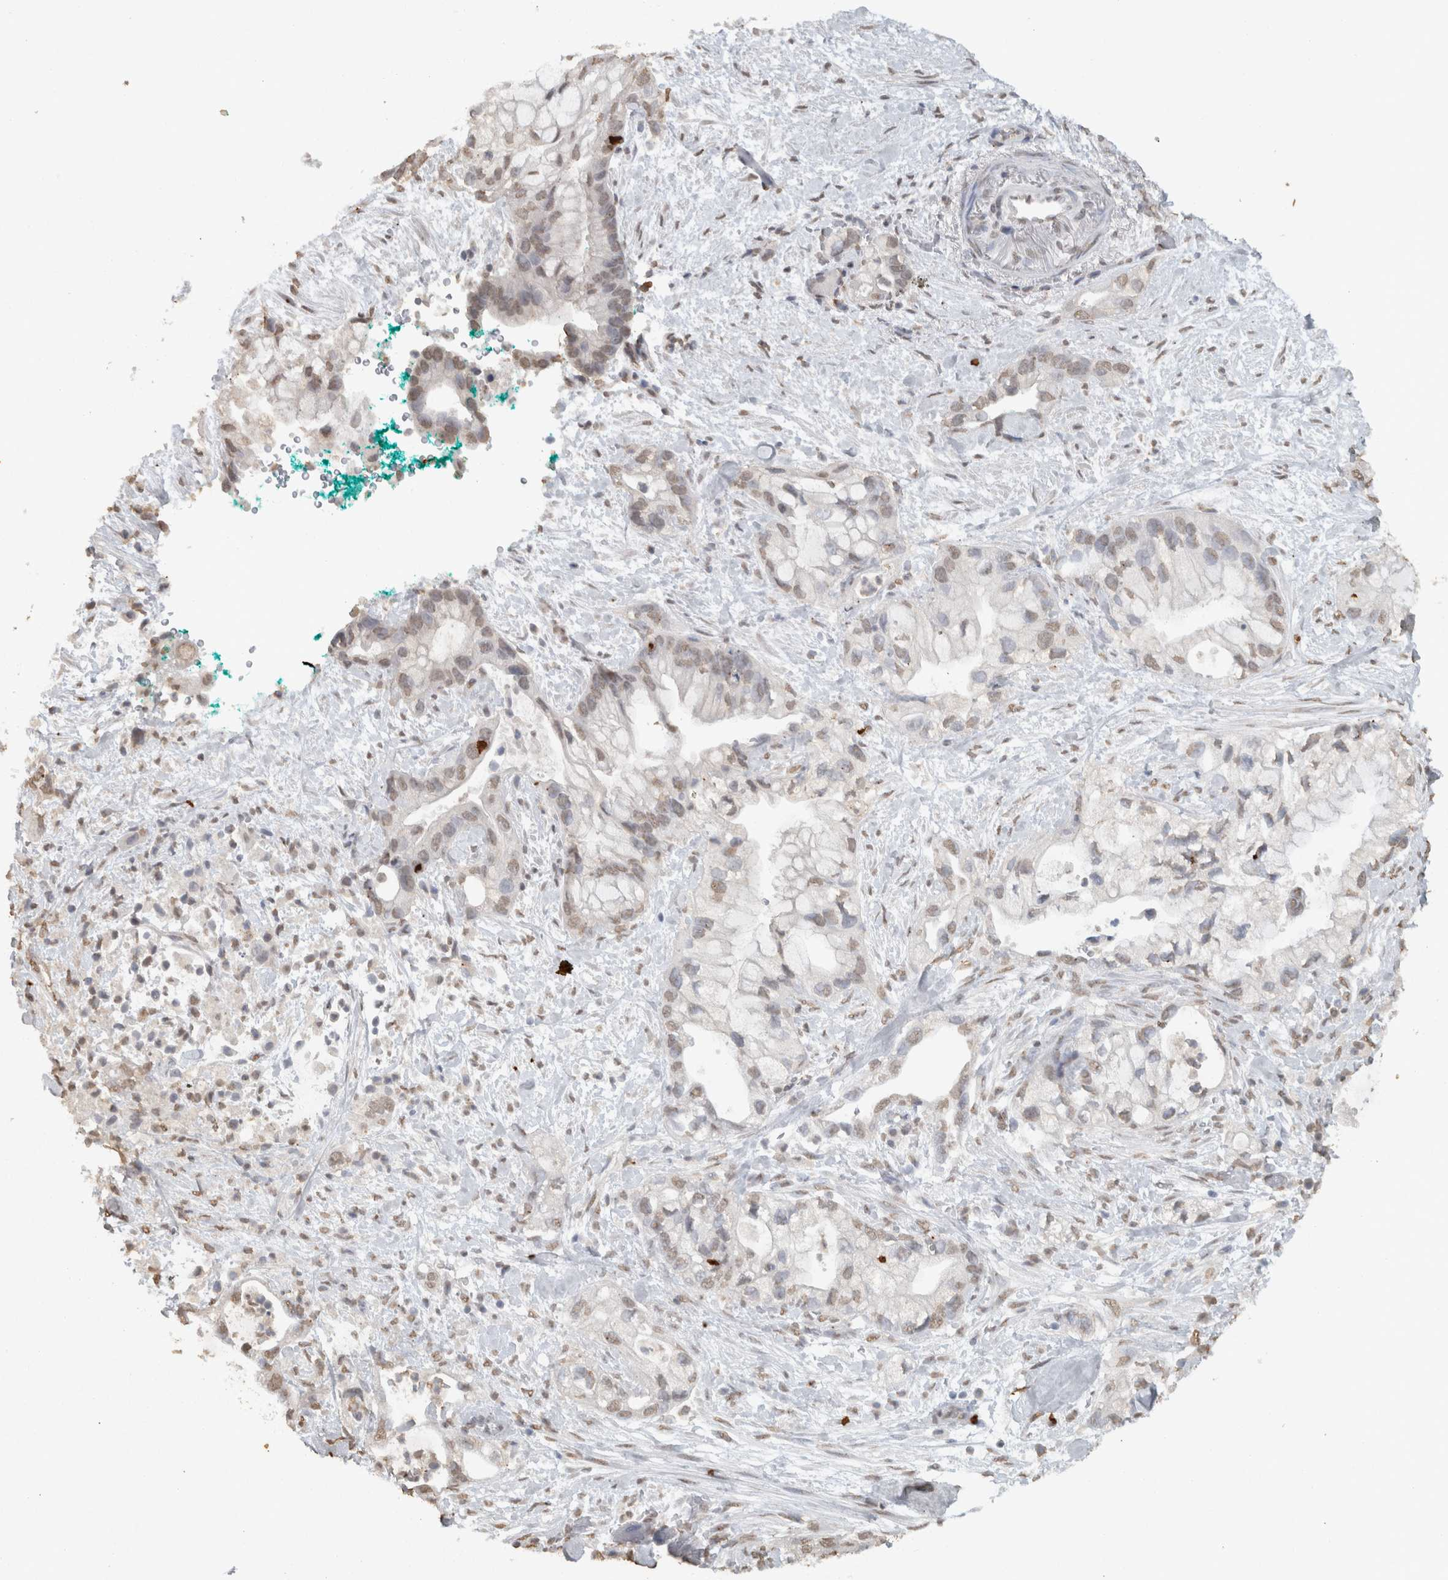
{"staining": {"intensity": "weak", "quantity": ">75%", "location": "nuclear"}, "tissue": "pancreatic cancer", "cell_type": "Tumor cells", "image_type": "cancer", "snomed": [{"axis": "morphology", "description": "Adenocarcinoma, NOS"}, {"axis": "topography", "description": "Pancreas"}], "caption": "IHC (DAB (3,3'-diaminobenzidine)) staining of human pancreatic cancer (adenocarcinoma) reveals weak nuclear protein staining in approximately >75% of tumor cells.", "gene": "HAND2", "patient": {"sex": "male", "age": 53}}